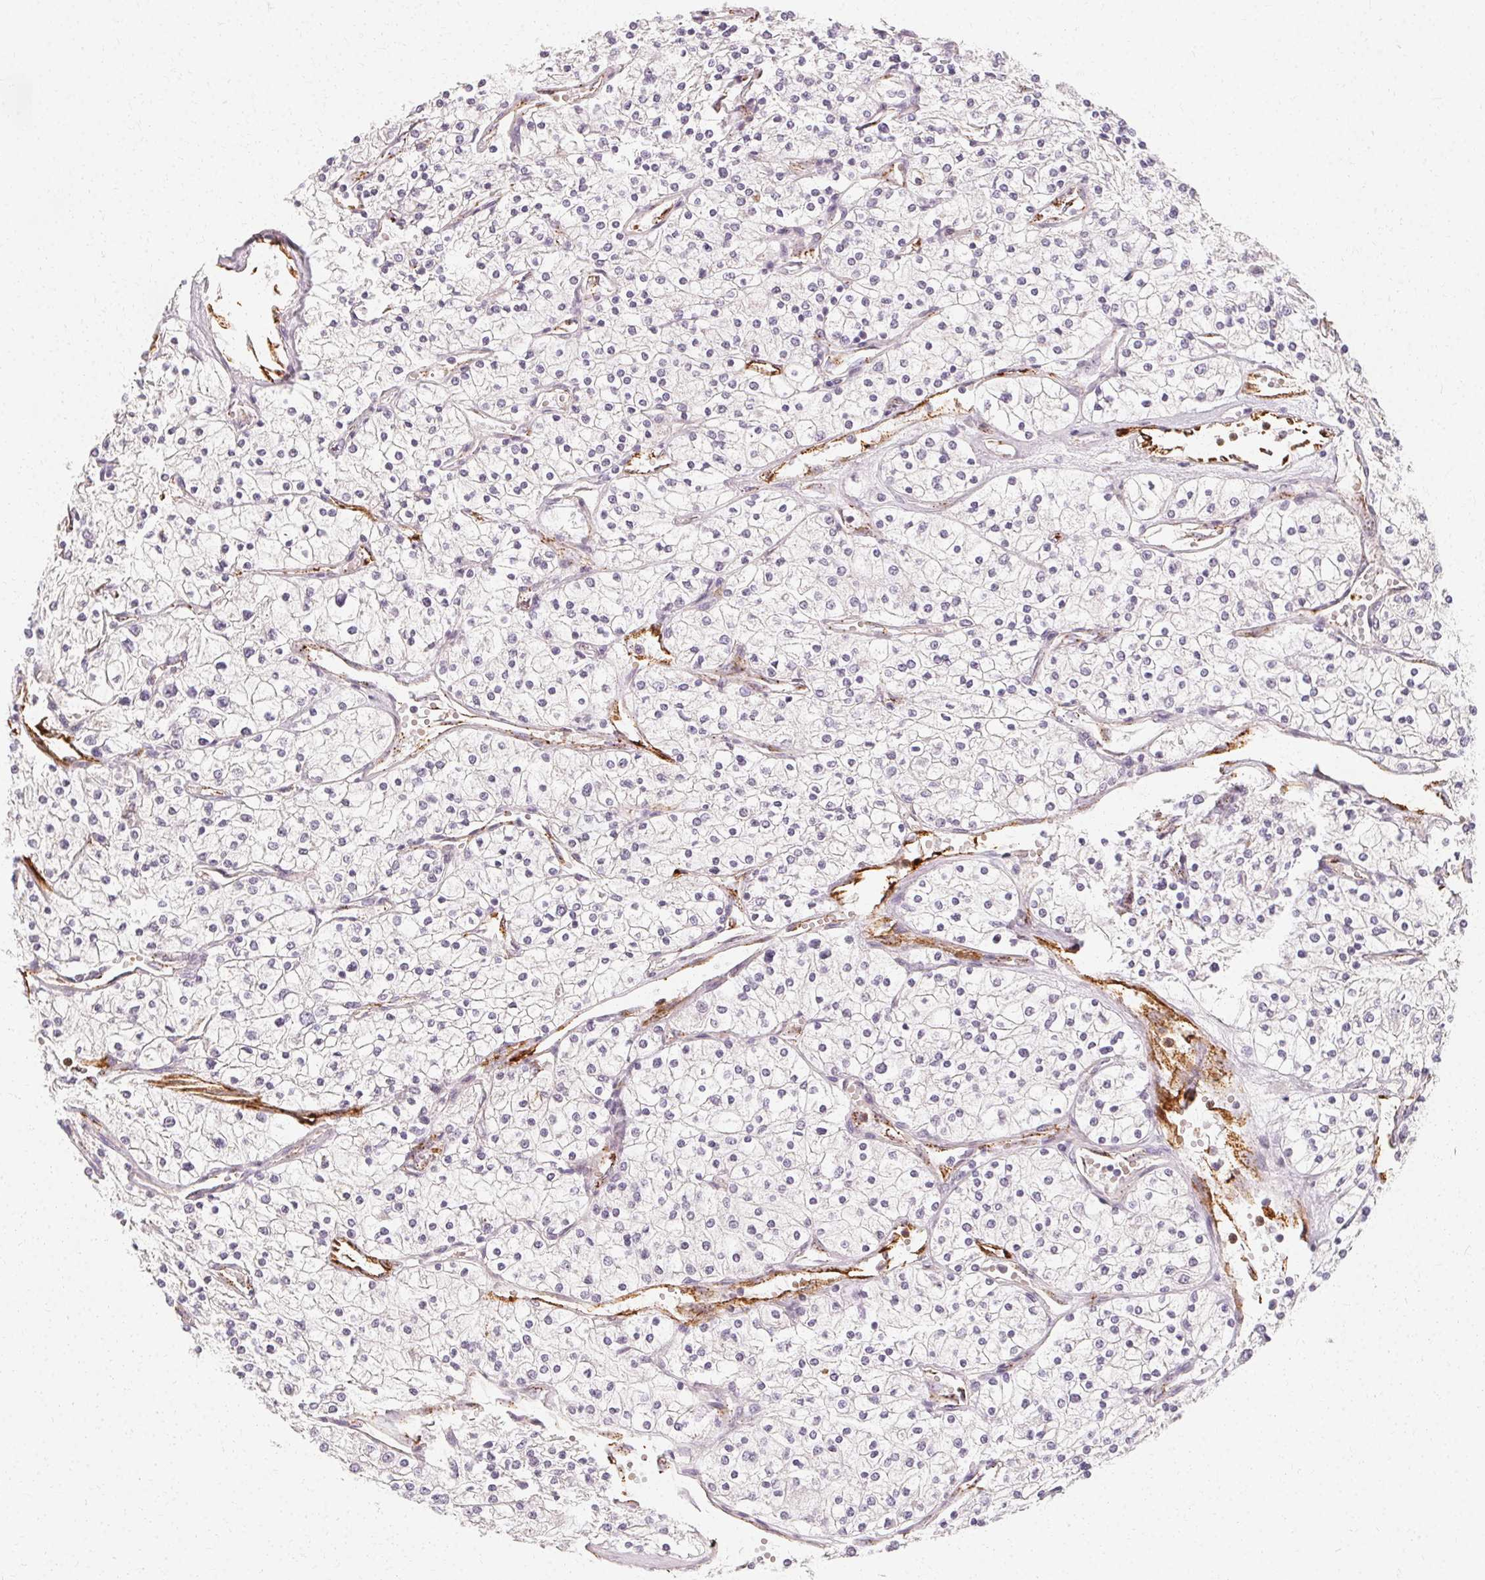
{"staining": {"intensity": "negative", "quantity": "none", "location": "none"}, "tissue": "renal cancer", "cell_type": "Tumor cells", "image_type": "cancer", "snomed": [{"axis": "morphology", "description": "Adenocarcinoma, NOS"}, {"axis": "topography", "description": "Kidney"}], "caption": "High magnification brightfield microscopy of renal cancer stained with DAB (brown) and counterstained with hematoxylin (blue): tumor cells show no significant expression.", "gene": "CLCNKB", "patient": {"sex": "male", "age": 80}}